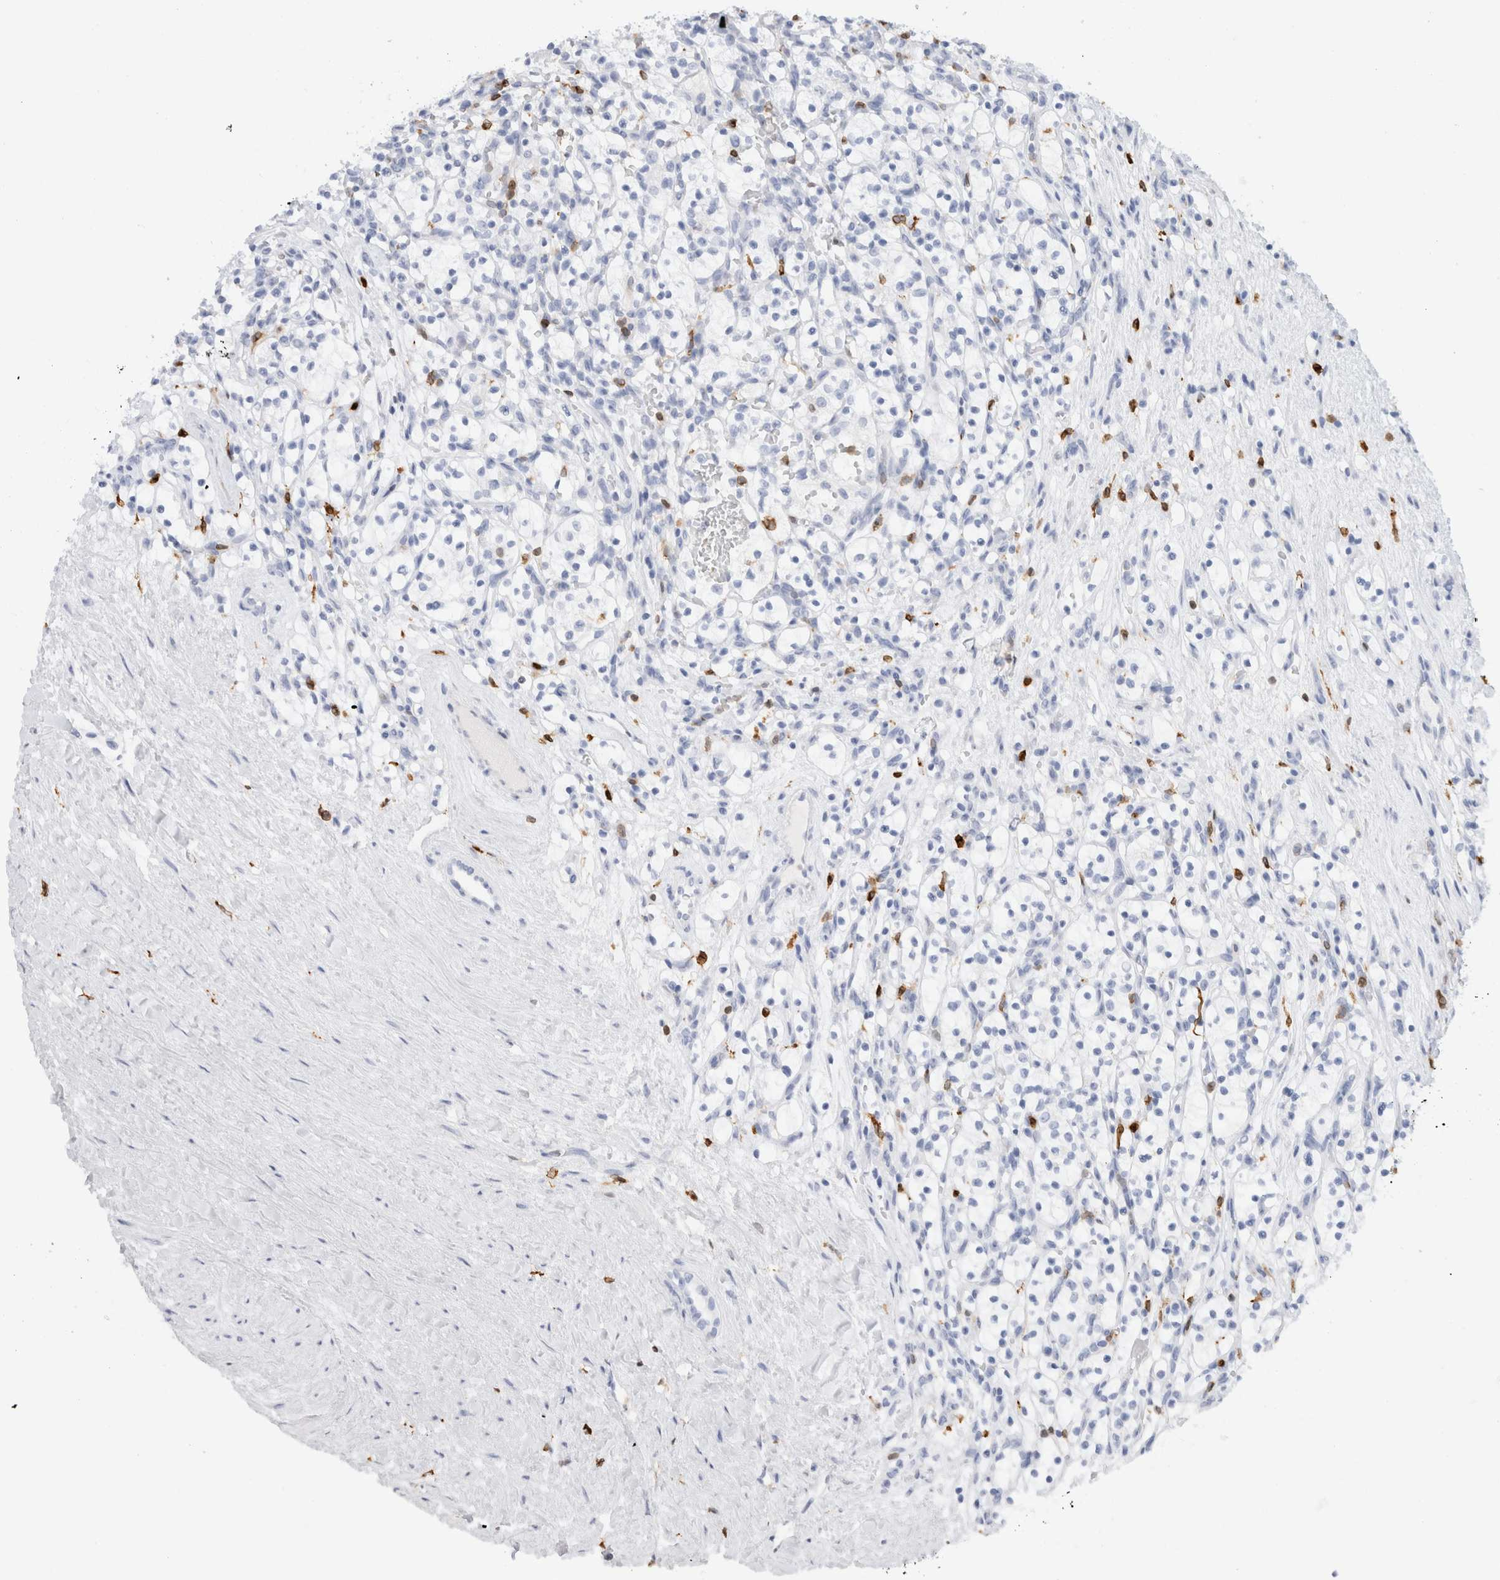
{"staining": {"intensity": "negative", "quantity": "none", "location": "none"}, "tissue": "renal cancer", "cell_type": "Tumor cells", "image_type": "cancer", "snomed": [{"axis": "morphology", "description": "Adenocarcinoma, NOS"}, {"axis": "topography", "description": "Kidney"}], "caption": "An immunohistochemistry (IHC) image of renal adenocarcinoma is shown. There is no staining in tumor cells of renal adenocarcinoma.", "gene": "ALOX5AP", "patient": {"sex": "female", "age": 57}}